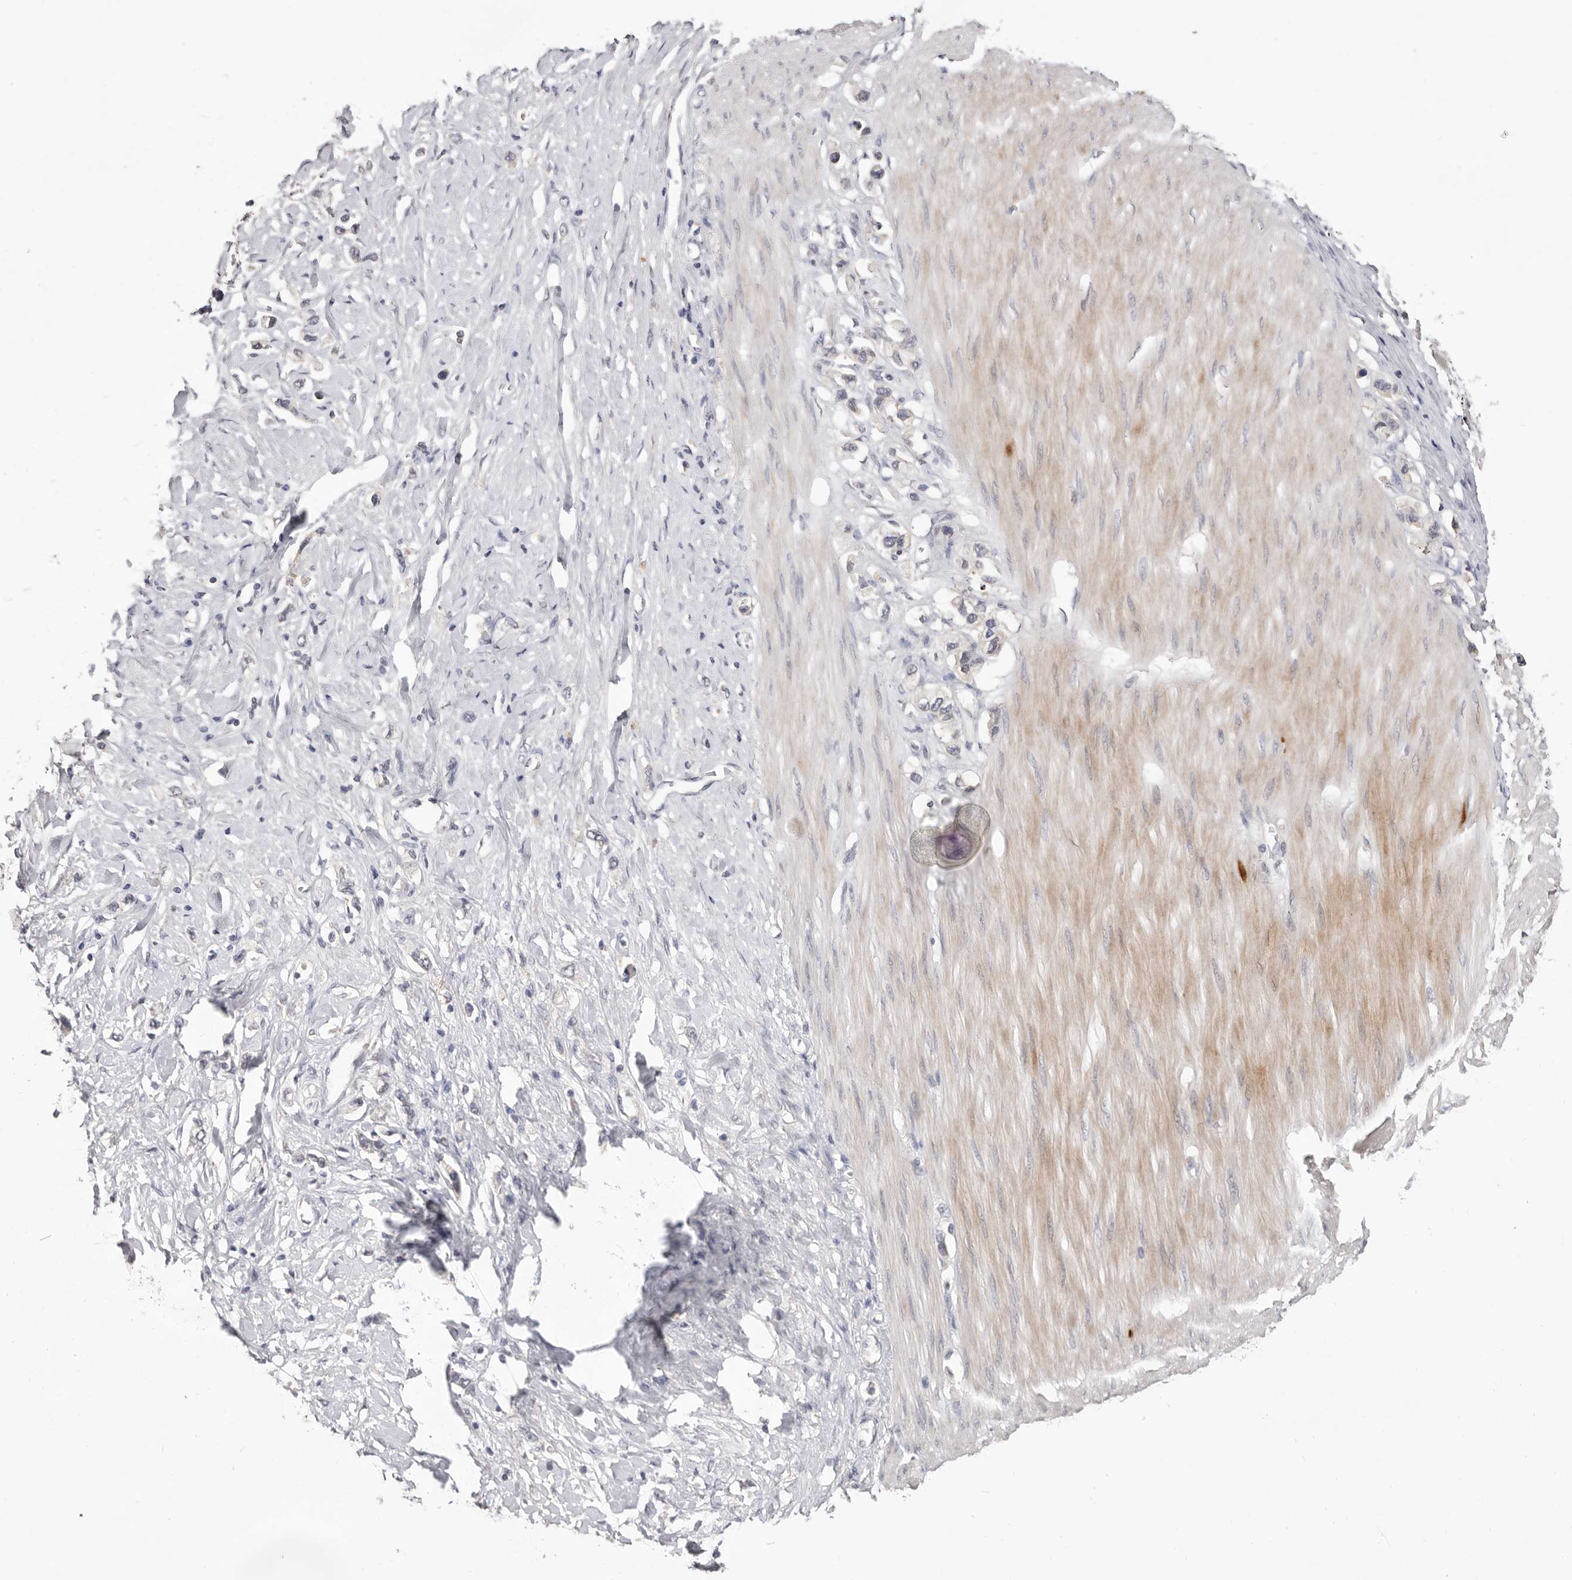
{"staining": {"intensity": "negative", "quantity": "none", "location": "none"}, "tissue": "stomach cancer", "cell_type": "Tumor cells", "image_type": "cancer", "snomed": [{"axis": "morphology", "description": "Adenocarcinoma, NOS"}, {"axis": "topography", "description": "Stomach"}], "caption": "Tumor cells show no significant protein positivity in adenocarcinoma (stomach). (Immunohistochemistry (ihc), brightfield microscopy, high magnification).", "gene": "DOP1A", "patient": {"sex": "female", "age": 65}}